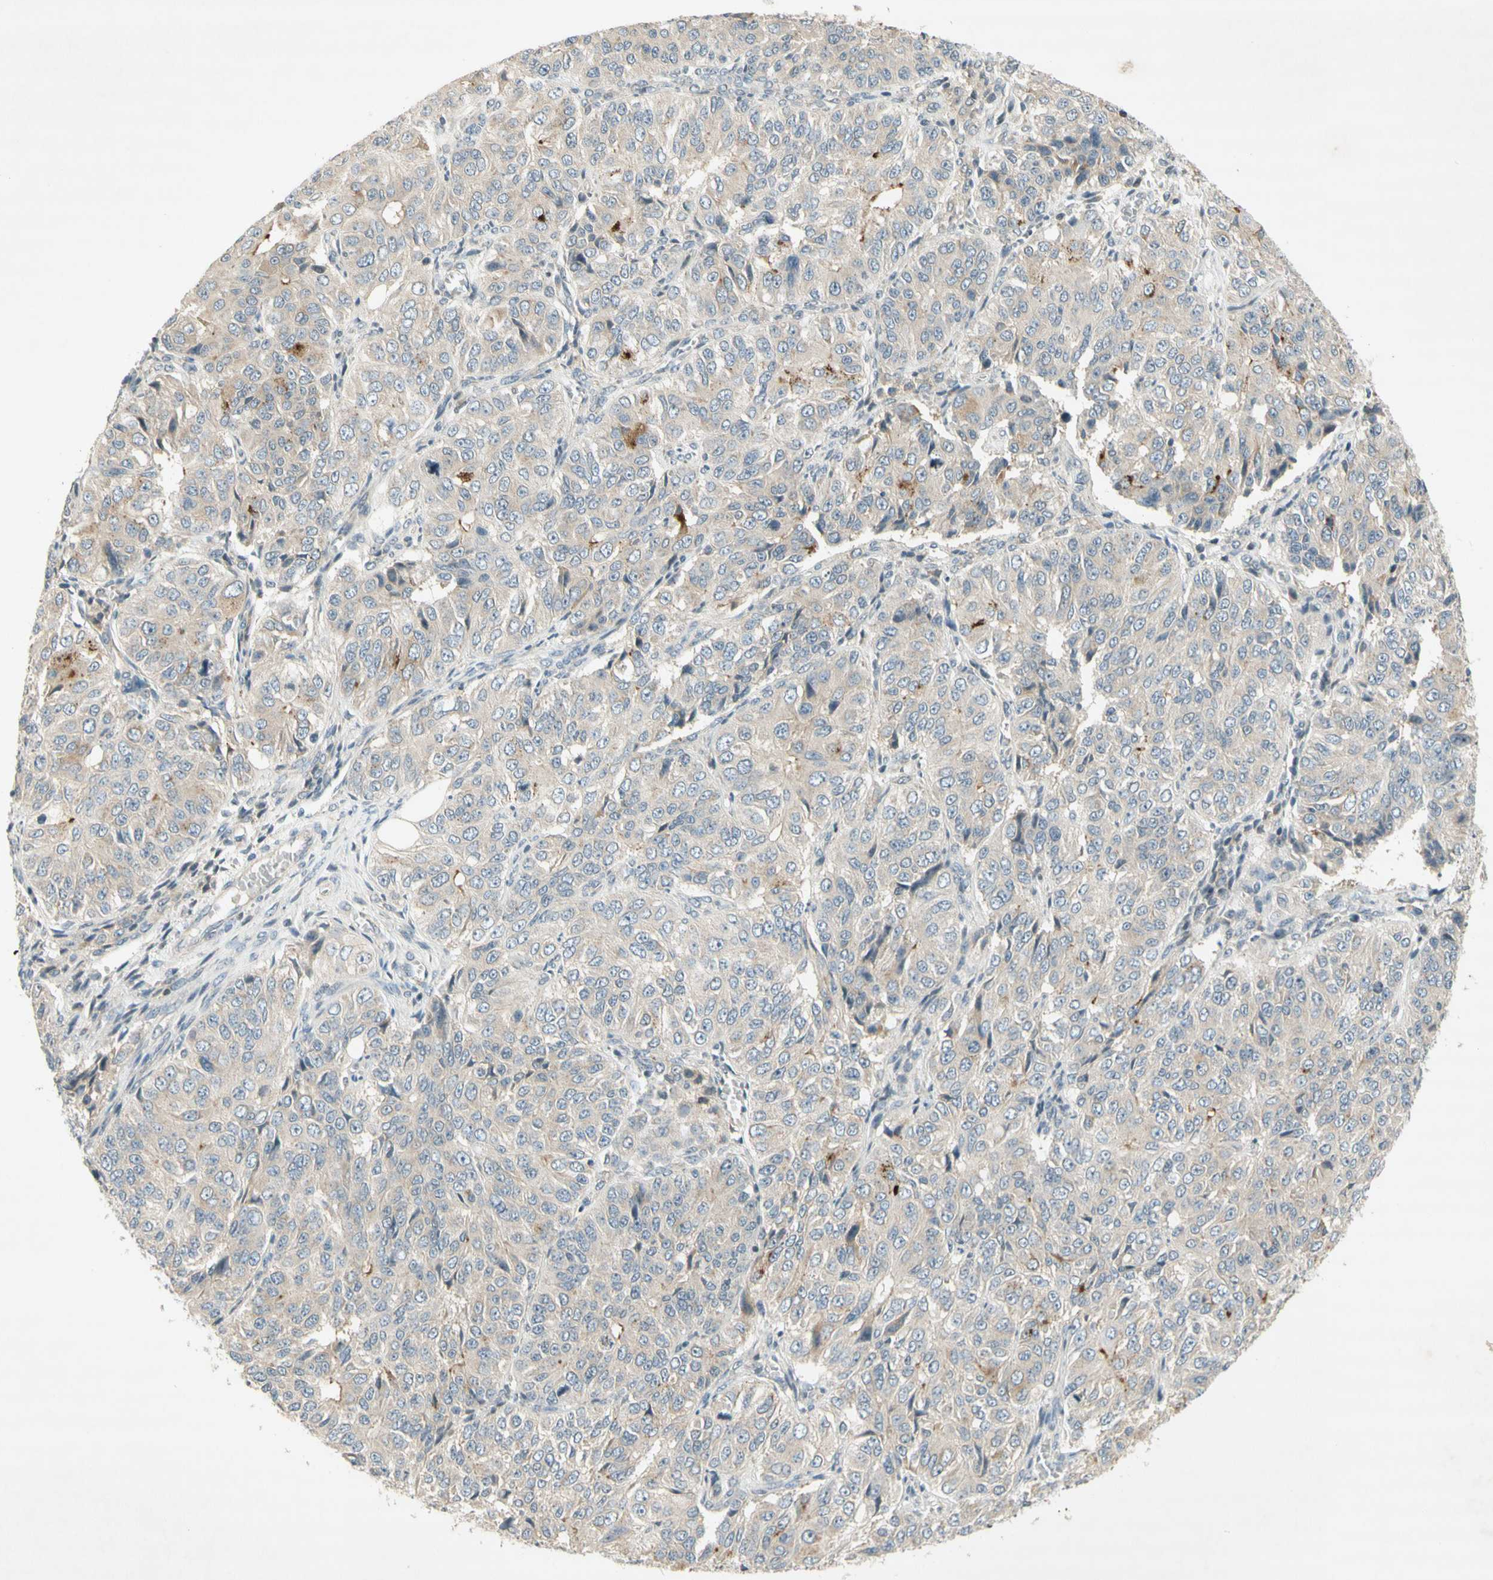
{"staining": {"intensity": "weak", "quantity": "25%-75%", "location": "cytoplasmic/membranous"}, "tissue": "ovarian cancer", "cell_type": "Tumor cells", "image_type": "cancer", "snomed": [{"axis": "morphology", "description": "Carcinoma, endometroid"}, {"axis": "topography", "description": "Ovary"}], "caption": "Human endometroid carcinoma (ovarian) stained with a protein marker shows weak staining in tumor cells.", "gene": "ETF1", "patient": {"sex": "female", "age": 51}}